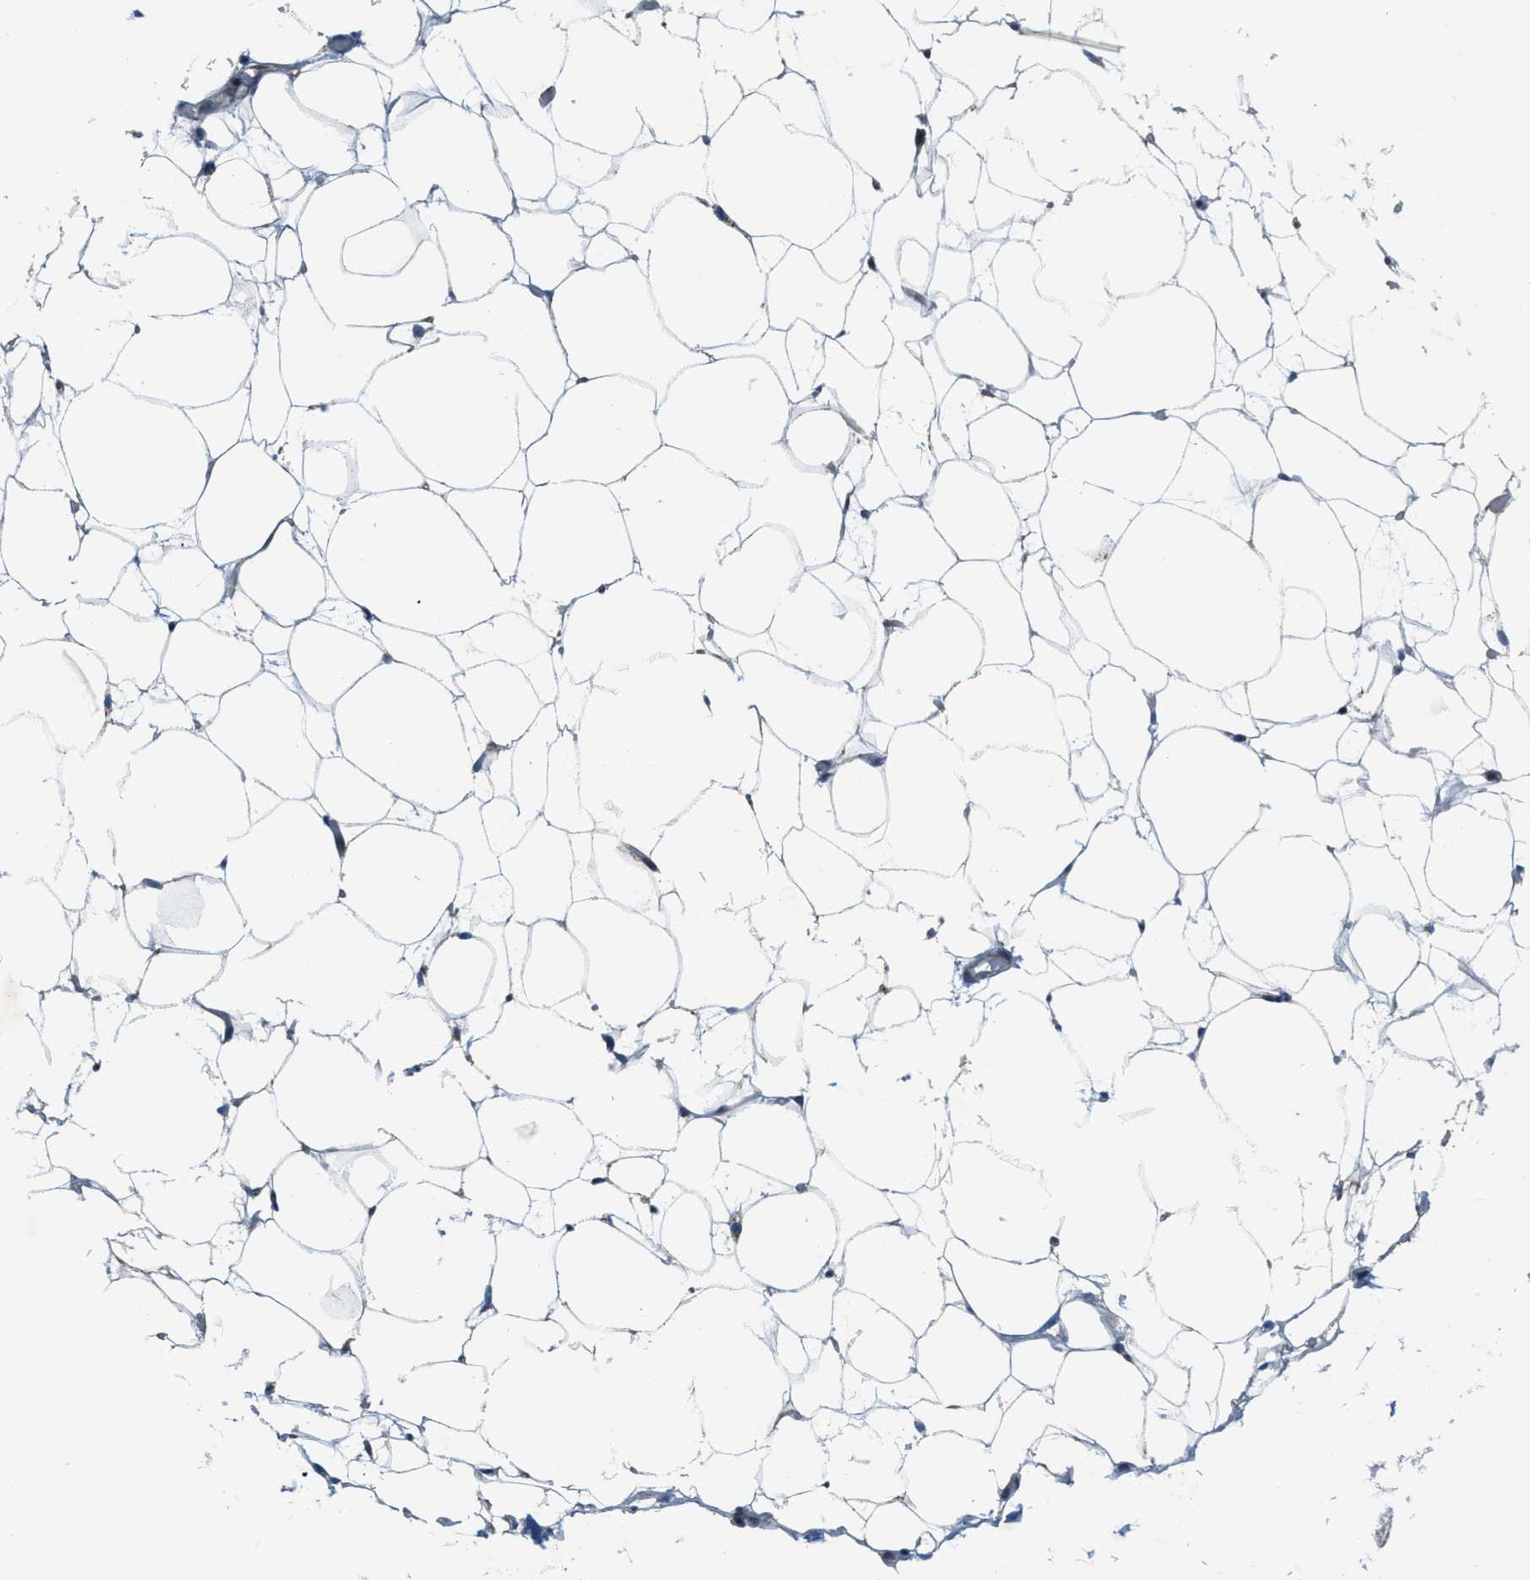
{"staining": {"intensity": "negative", "quantity": "none", "location": "none"}, "tissue": "adipose tissue", "cell_type": "Adipocytes", "image_type": "normal", "snomed": [{"axis": "morphology", "description": "Normal tissue, NOS"}, {"axis": "topography", "description": "Breast"}, {"axis": "topography", "description": "Soft tissue"}], "caption": "Immunohistochemistry of unremarkable human adipose tissue shows no positivity in adipocytes. (Stains: DAB immunohistochemistry with hematoxylin counter stain, Microscopy: brightfield microscopy at high magnification).", "gene": "BCKDK", "patient": {"sex": "female", "age": 75}}